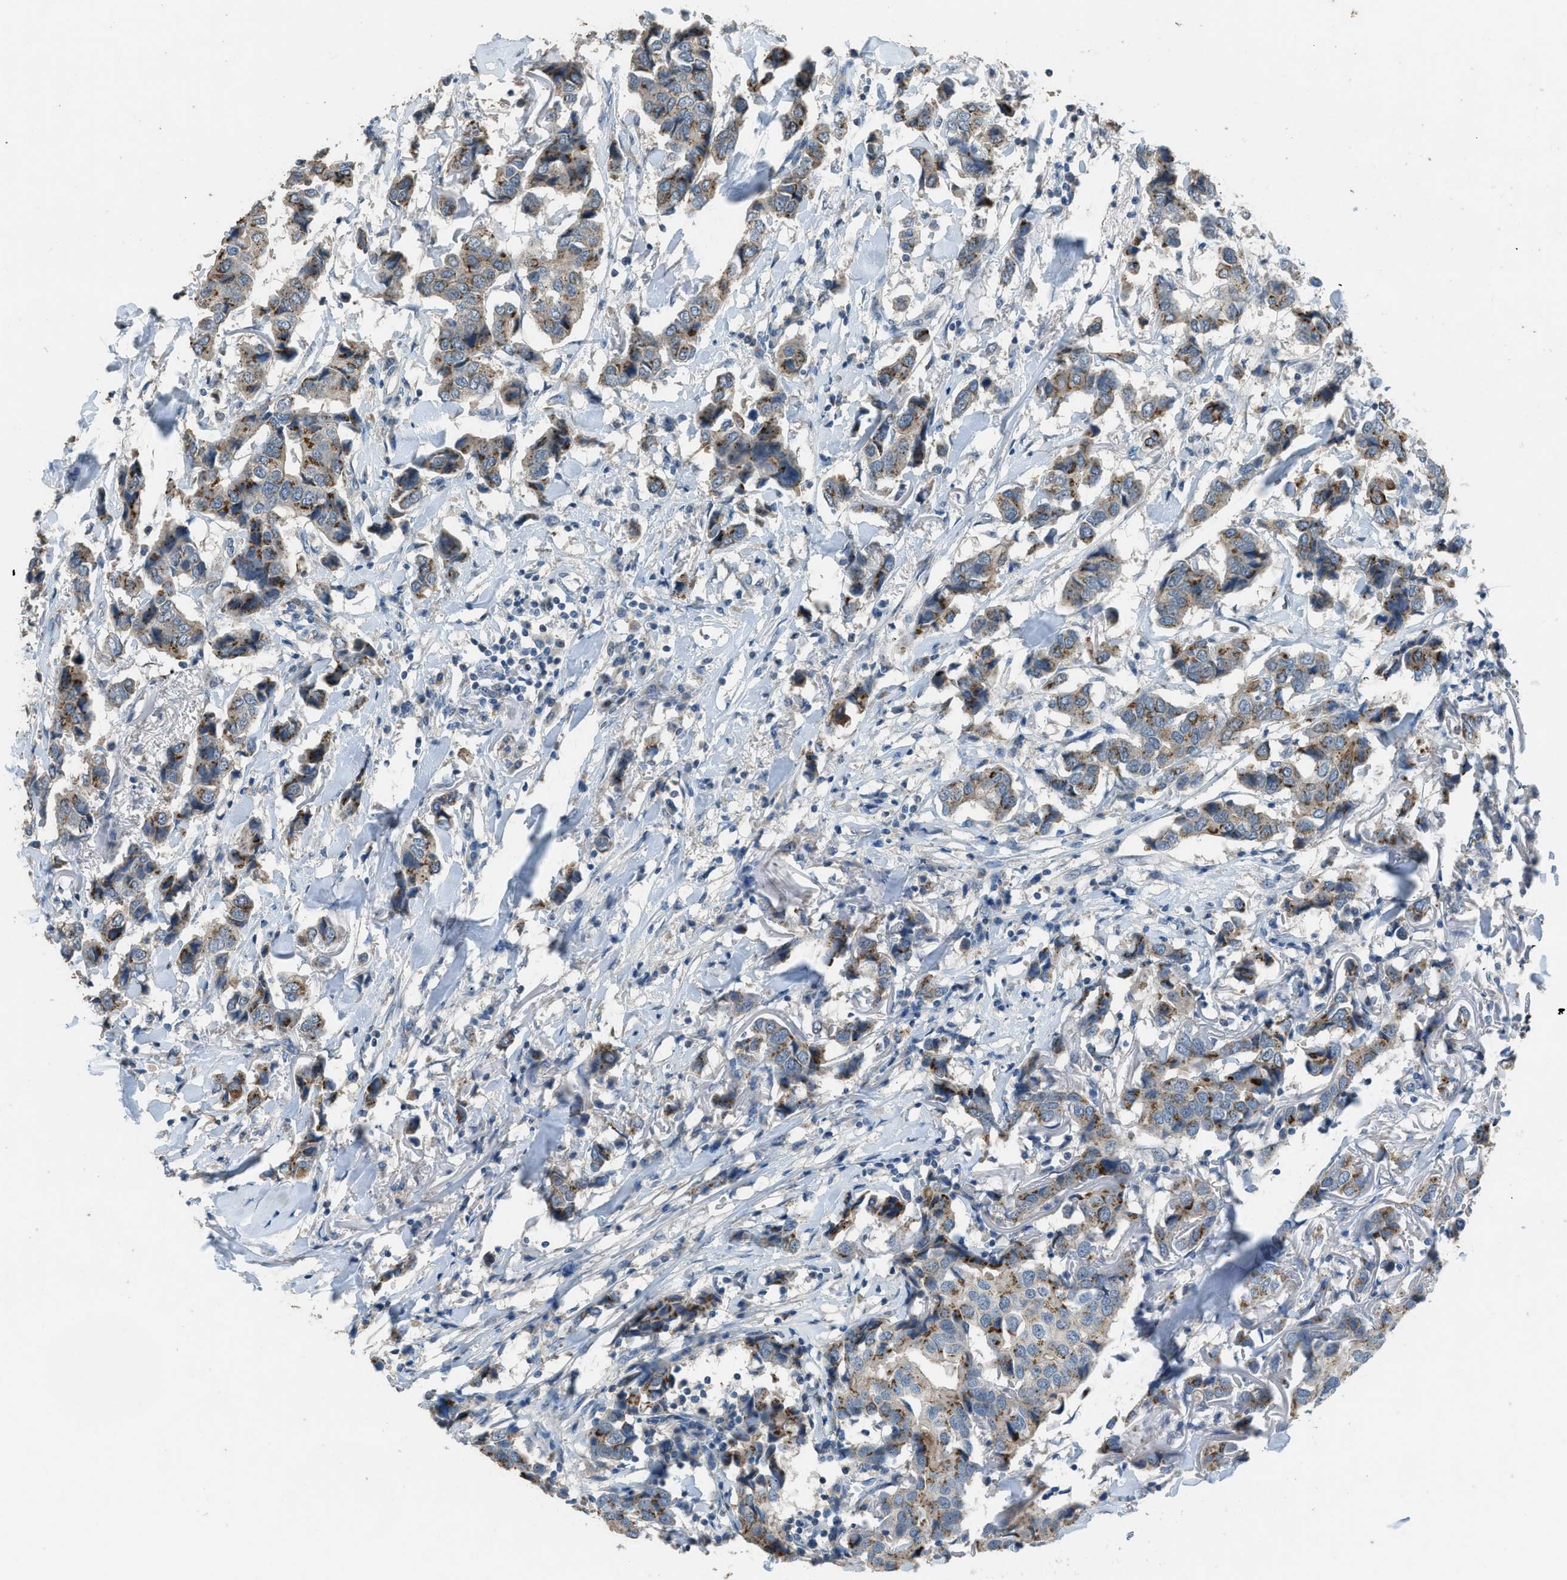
{"staining": {"intensity": "moderate", "quantity": ">75%", "location": "cytoplasmic/membranous"}, "tissue": "breast cancer", "cell_type": "Tumor cells", "image_type": "cancer", "snomed": [{"axis": "morphology", "description": "Duct carcinoma"}, {"axis": "topography", "description": "Breast"}], "caption": "Breast cancer (invasive ductal carcinoma) stained for a protein reveals moderate cytoplasmic/membranous positivity in tumor cells. Using DAB (brown) and hematoxylin (blue) stains, captured at high magnification using brightfield microscopy.", "gene": "TIMD4", "patient": {"sex": "female", "age": 80}}